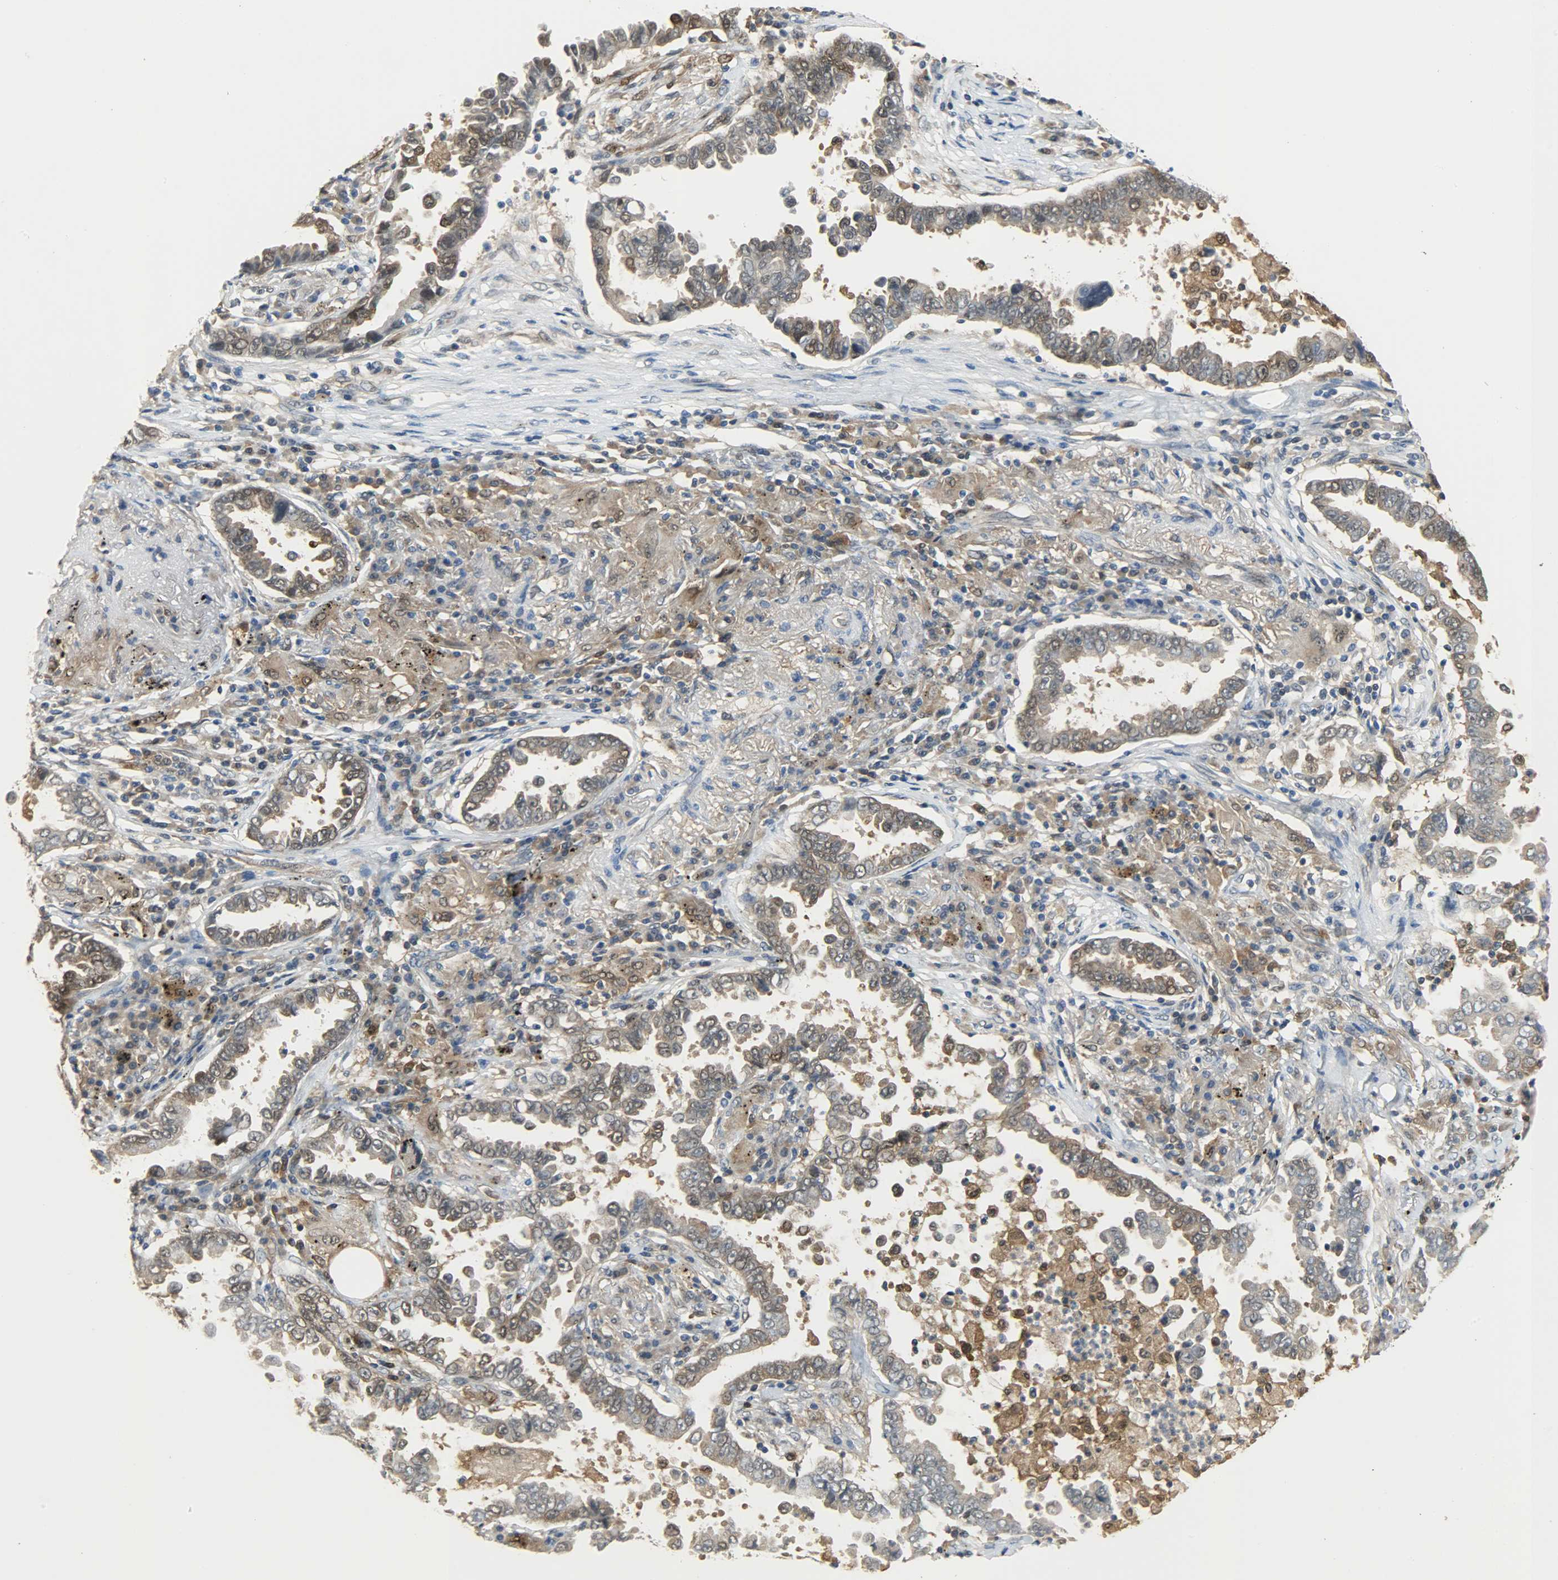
{"staining": {"intensity": "moderate", "quantity": ">75%", "location": "cytoplasmic/membranous,nuclear"}, "tissue": "lung cancer", "cell_type": "Tumor cells", "image_type": "cancer", "snomed": [{"axis": "morphology", "description": "Normal tissue, NOS"}, {"axis": "morphology", "description": "Inflammation, NOS"}, {"axis": "morphology", "description": "Adenocarcinoma, NOS"}, {"axis": "topography", "description": "Lung"}], "caption": "Protein staining shows moderate cytoplasmic/membranous and nuclear staining in approximately >75% of tumor cells in lung cancer (adenocarcinoma).", "gene": "EIF4EBP1", "patient": {"sex": "female", "age": 64}}